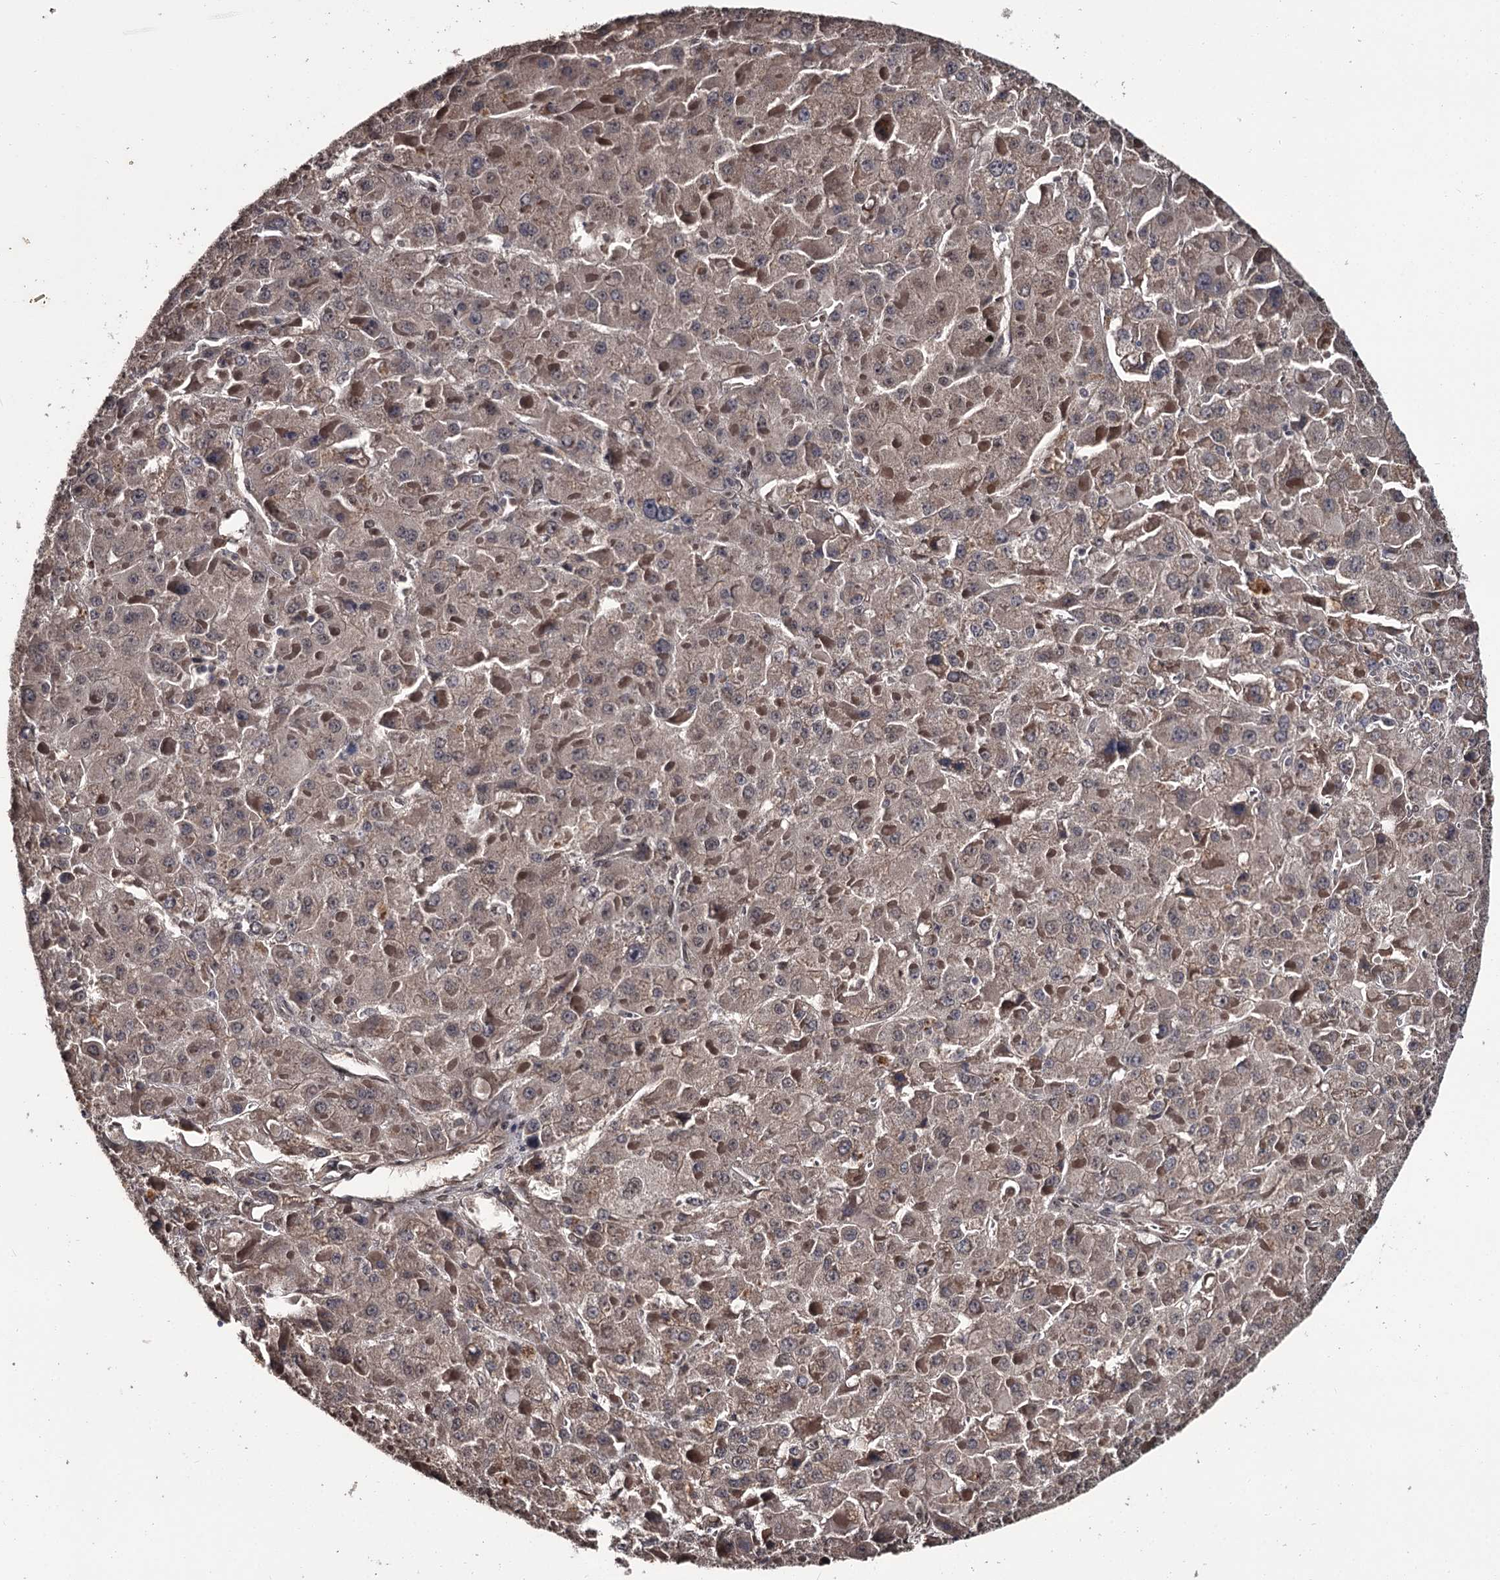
{"staining": {"intensity": "weak", "quantity": ">75%", "location": "cytoplasmic/membranous"}, "tissue": "liver cancer", "cell_type": "Tumor cells", "image_type": "cancer", "snomed": [{"axis": "morphology", "description": "Carcinoma, Hepatocellular, NOS"}, {"axis": "topography", "description": "Liver"}], "caption": "Human liver cancer (hepatocellular carcinoma) stained with a brown dye exhibits weak cytoplasmic/membranous positive positivity in about >75% of tumor cells.", "gene": "PRPF40B", "patient": {"sex": "female", "age": 73}}